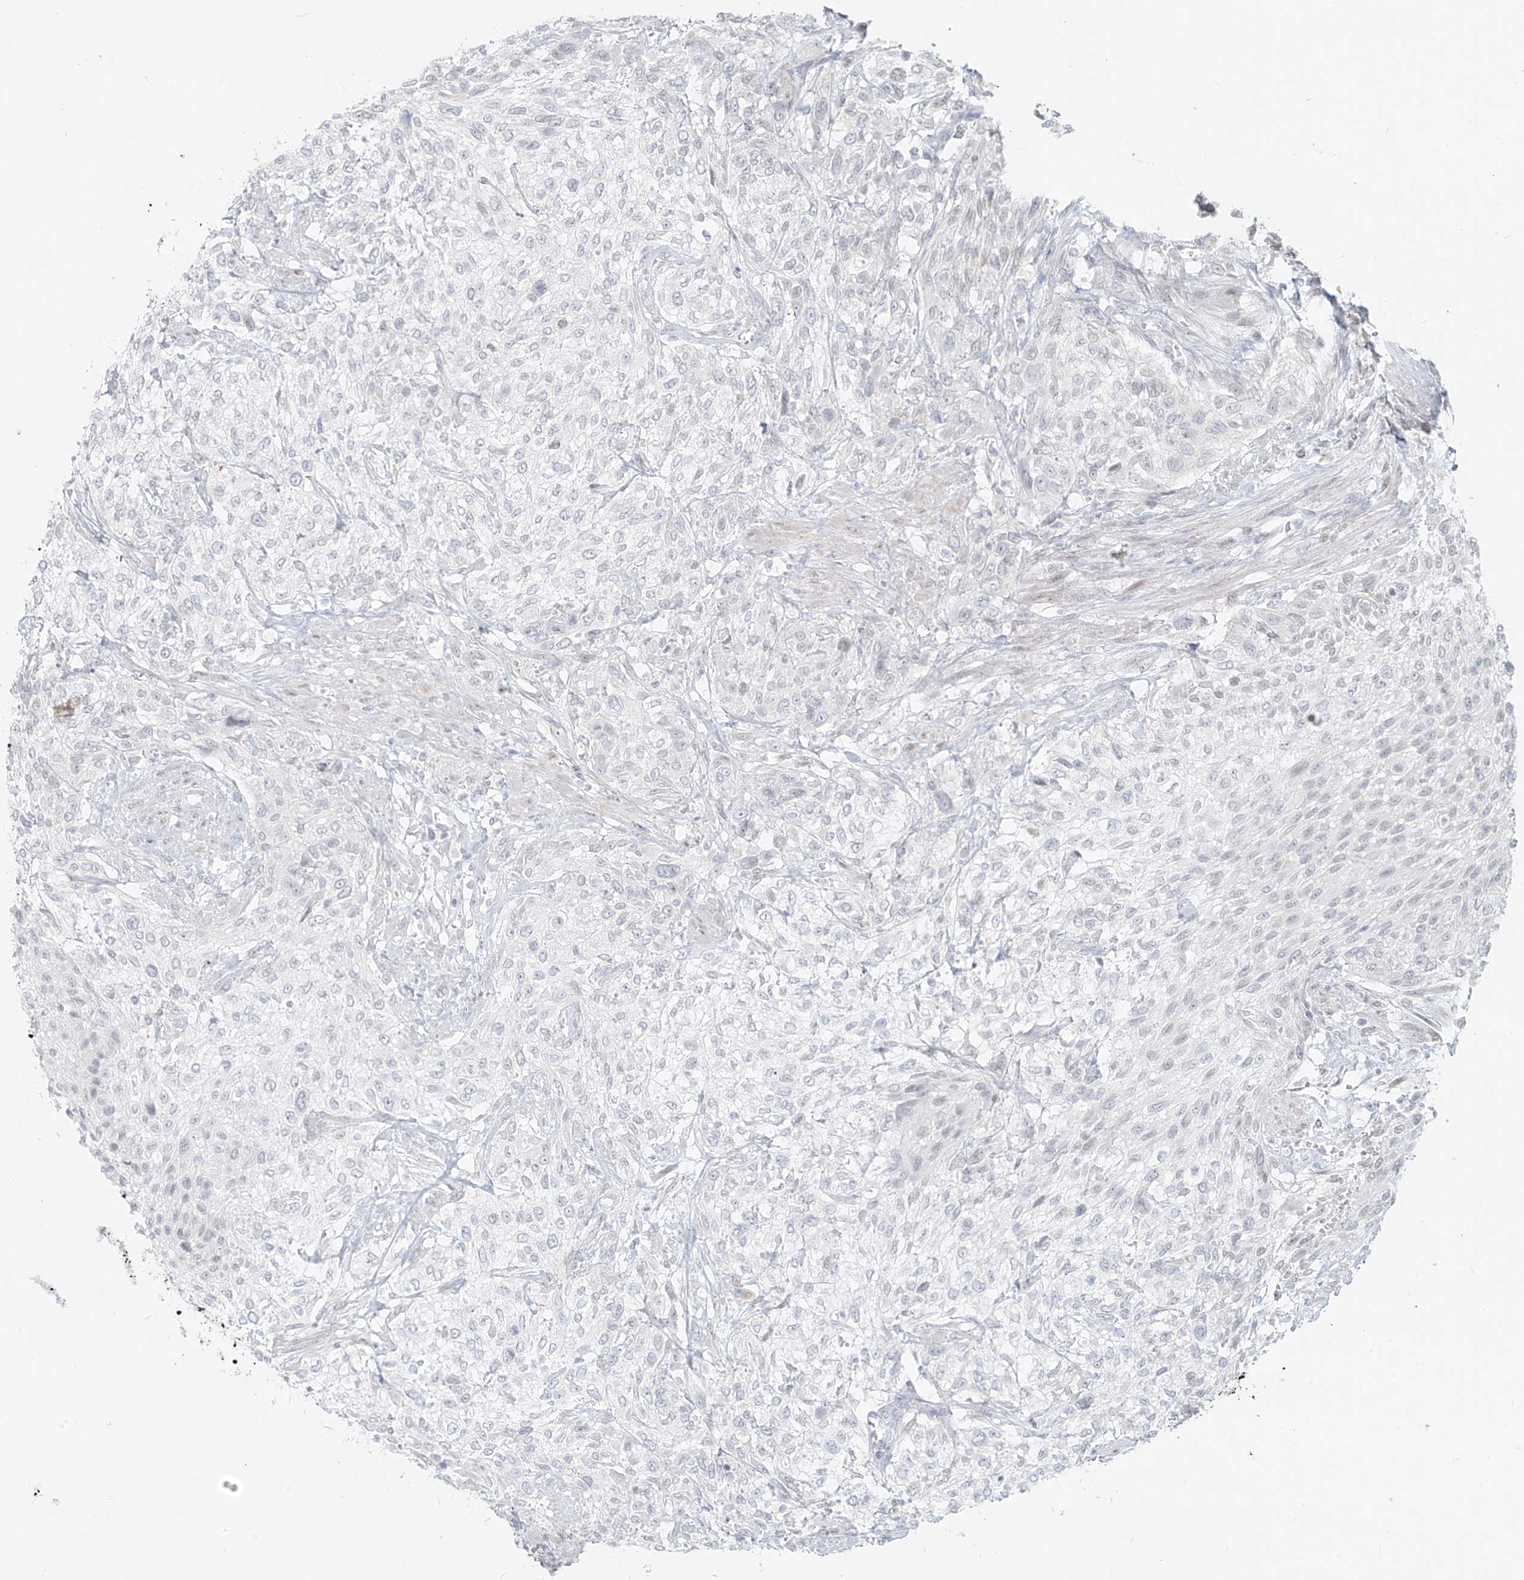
{"staining": {"intensity": "negative", "quantity": "none", "location": "none"}, "tissue": "urothelial cancer", "cell_type": "Tumor cells", "image_type": "cancer", "snomed": [{"axis": "morphology", "description": "Urothelial carcinoma, High grade"}, {"axis": "topography", "description": "Urinary bladder"}], "caption": "This is an IHC micrograph of urothelial carcinoma (high-grade). There is no positivity in tumor cells.", "gene": "OSBPL7", "patient": {"sex": "male", "age": 35}}